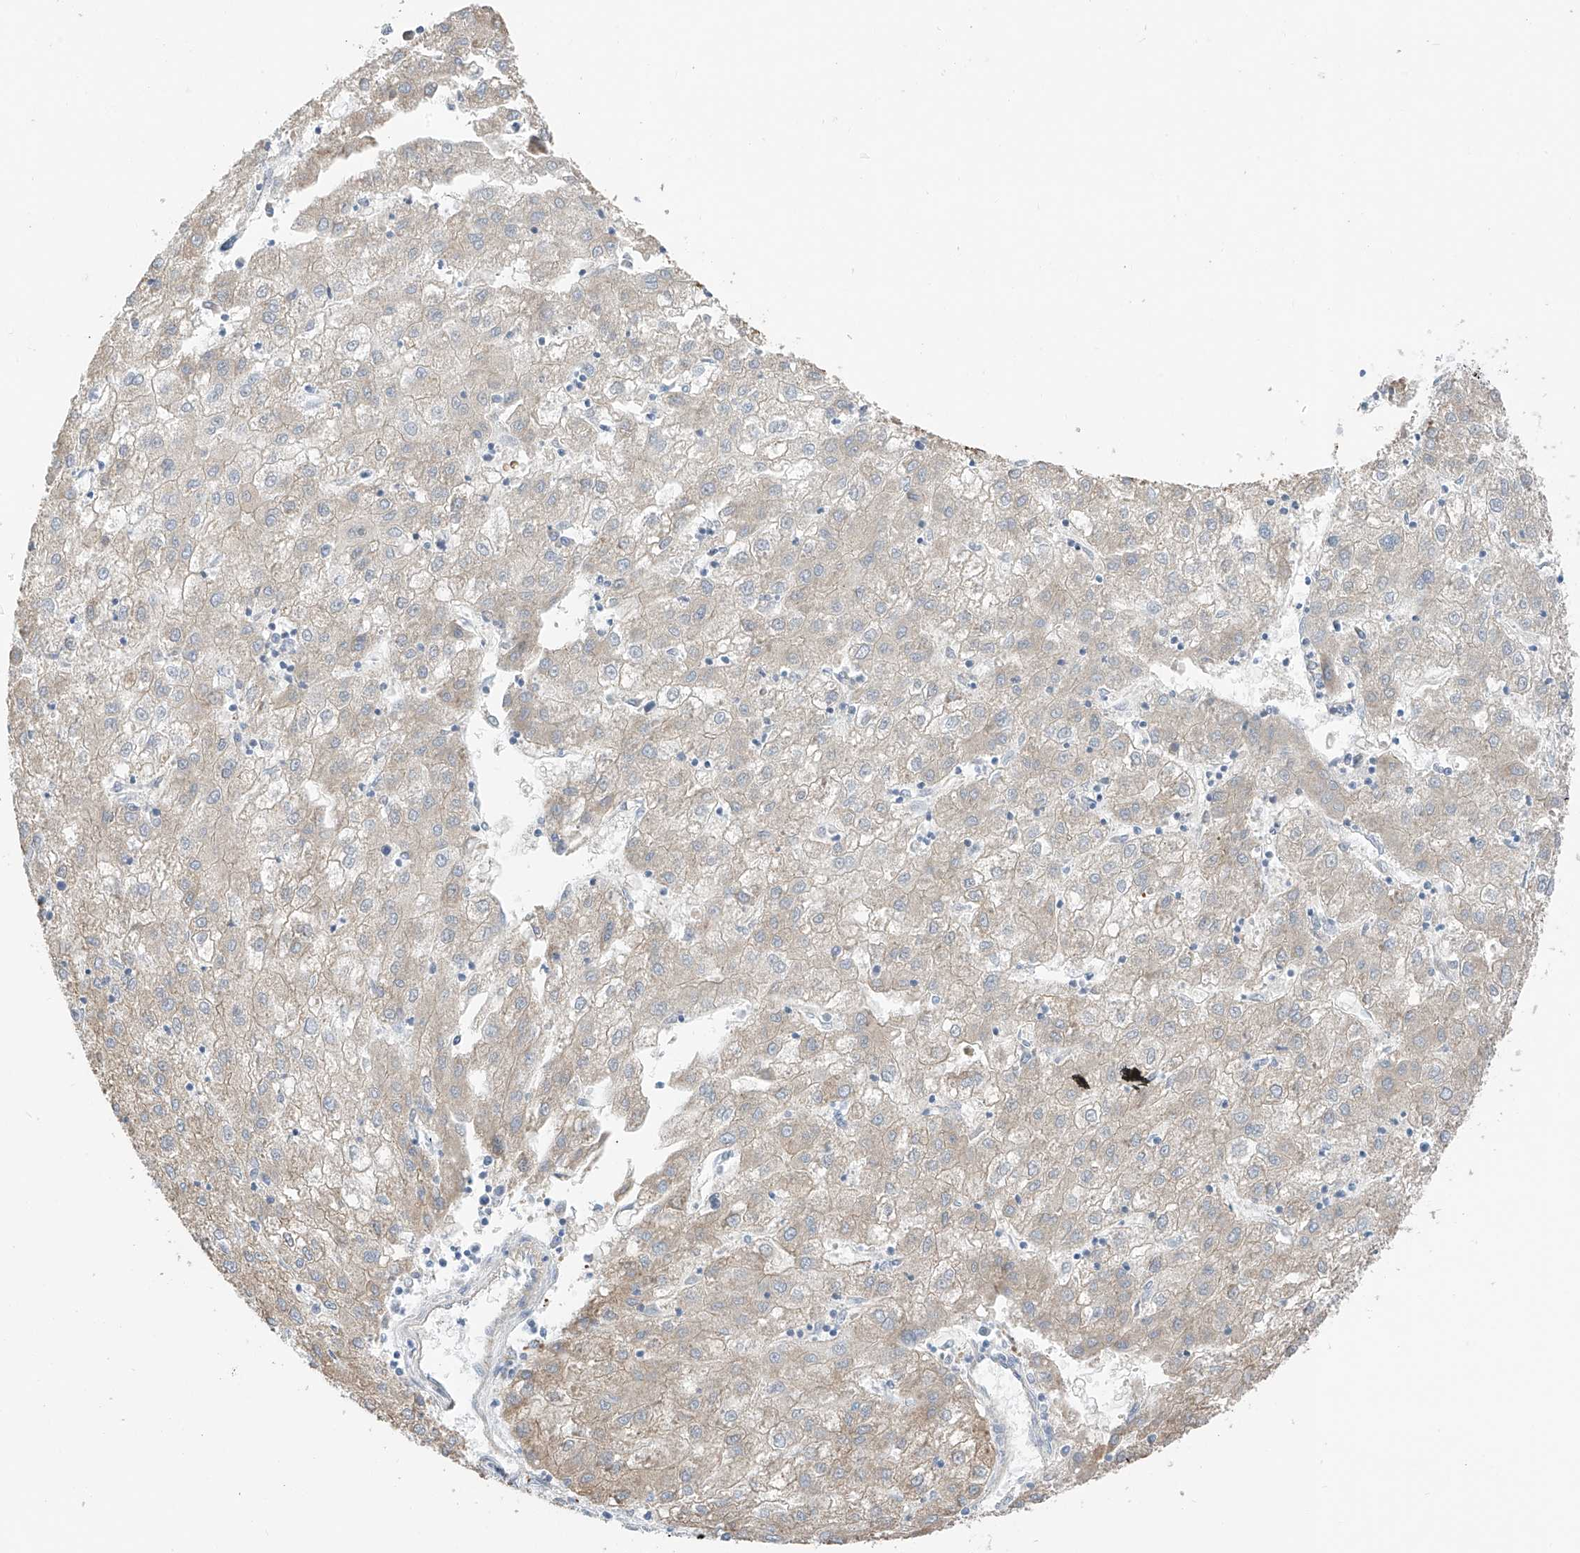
{"staining": {"intensity": "weak", "quantity": "<25%", "location": "cytoplasmic/membranous"}, "tissue": "liver cancer", "cell_type": "Tumor cells", "image_type": "cancer", "snomed": [{"axis": "morphology", "description": "Carcinoma, Hepatocellular, NOS"}, {"axis": "topography", "description": "Liver"}], "caption": "Human liver hepatocellular carcinoma stained for a protein using IHC shows no staining in tumor cells.", "gene": "ITGA9", "patient": {"sex": "male", "age": 72}}